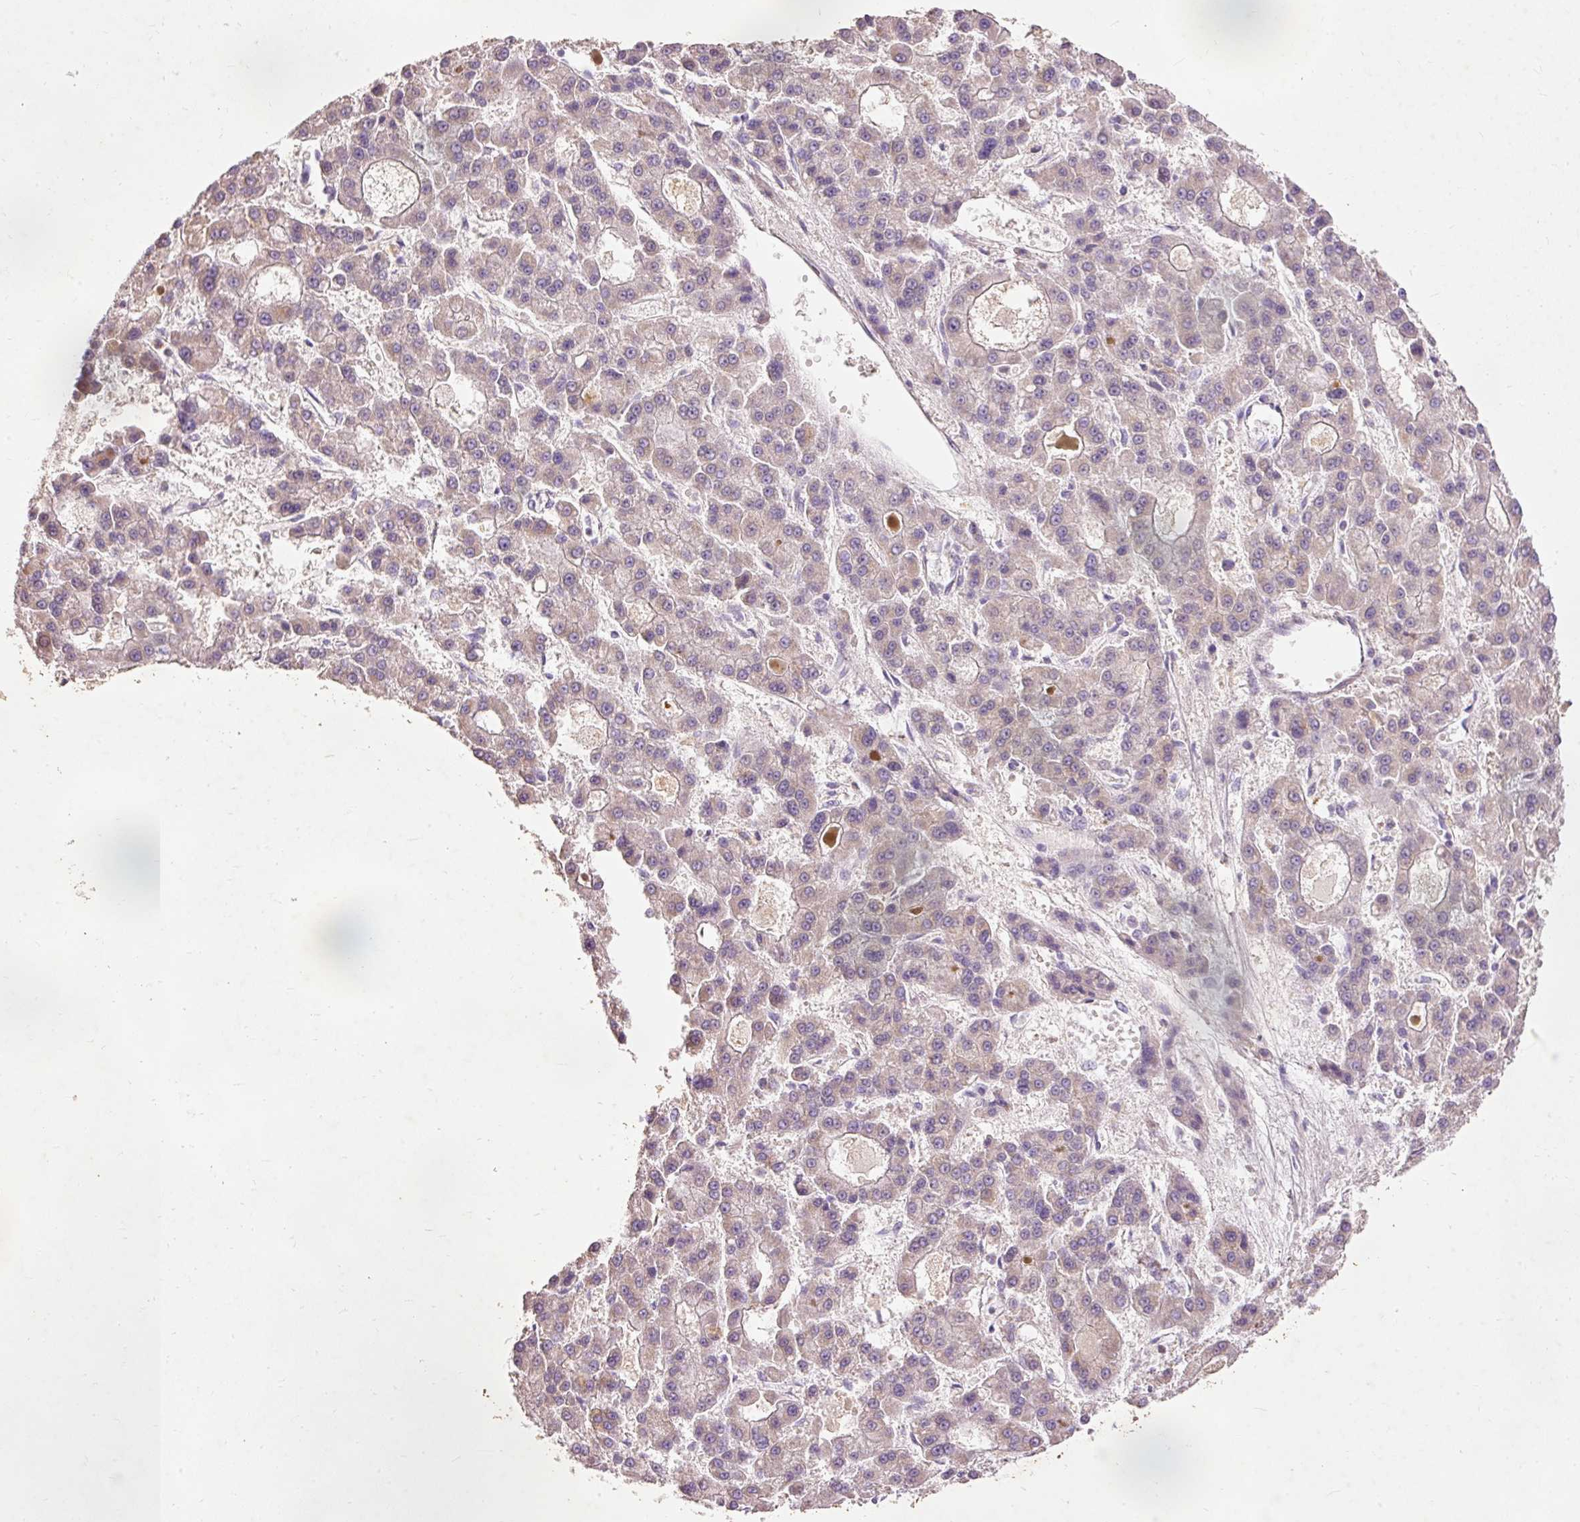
{"staining": {"intensity": "weak", "quantity": "<25%", "location": "cytoplasmic/membranous"}, "tissue": "liver cancer", "cell_type": "Tumor cells", "image_type": "cancer", "snomed": [{"axis": "morphology", "description": "Carcinoma, Hepatocellular, NOS"}, {"axis": "topography", "description": "Liver"}], "caption": "This is an IHC photomicrograph of human liver cancer (hepatocellular carcinoma). There is no expression in tumor cells.", "gene": "PRDX5", "patient": {"sex": "male", "age": 70}}